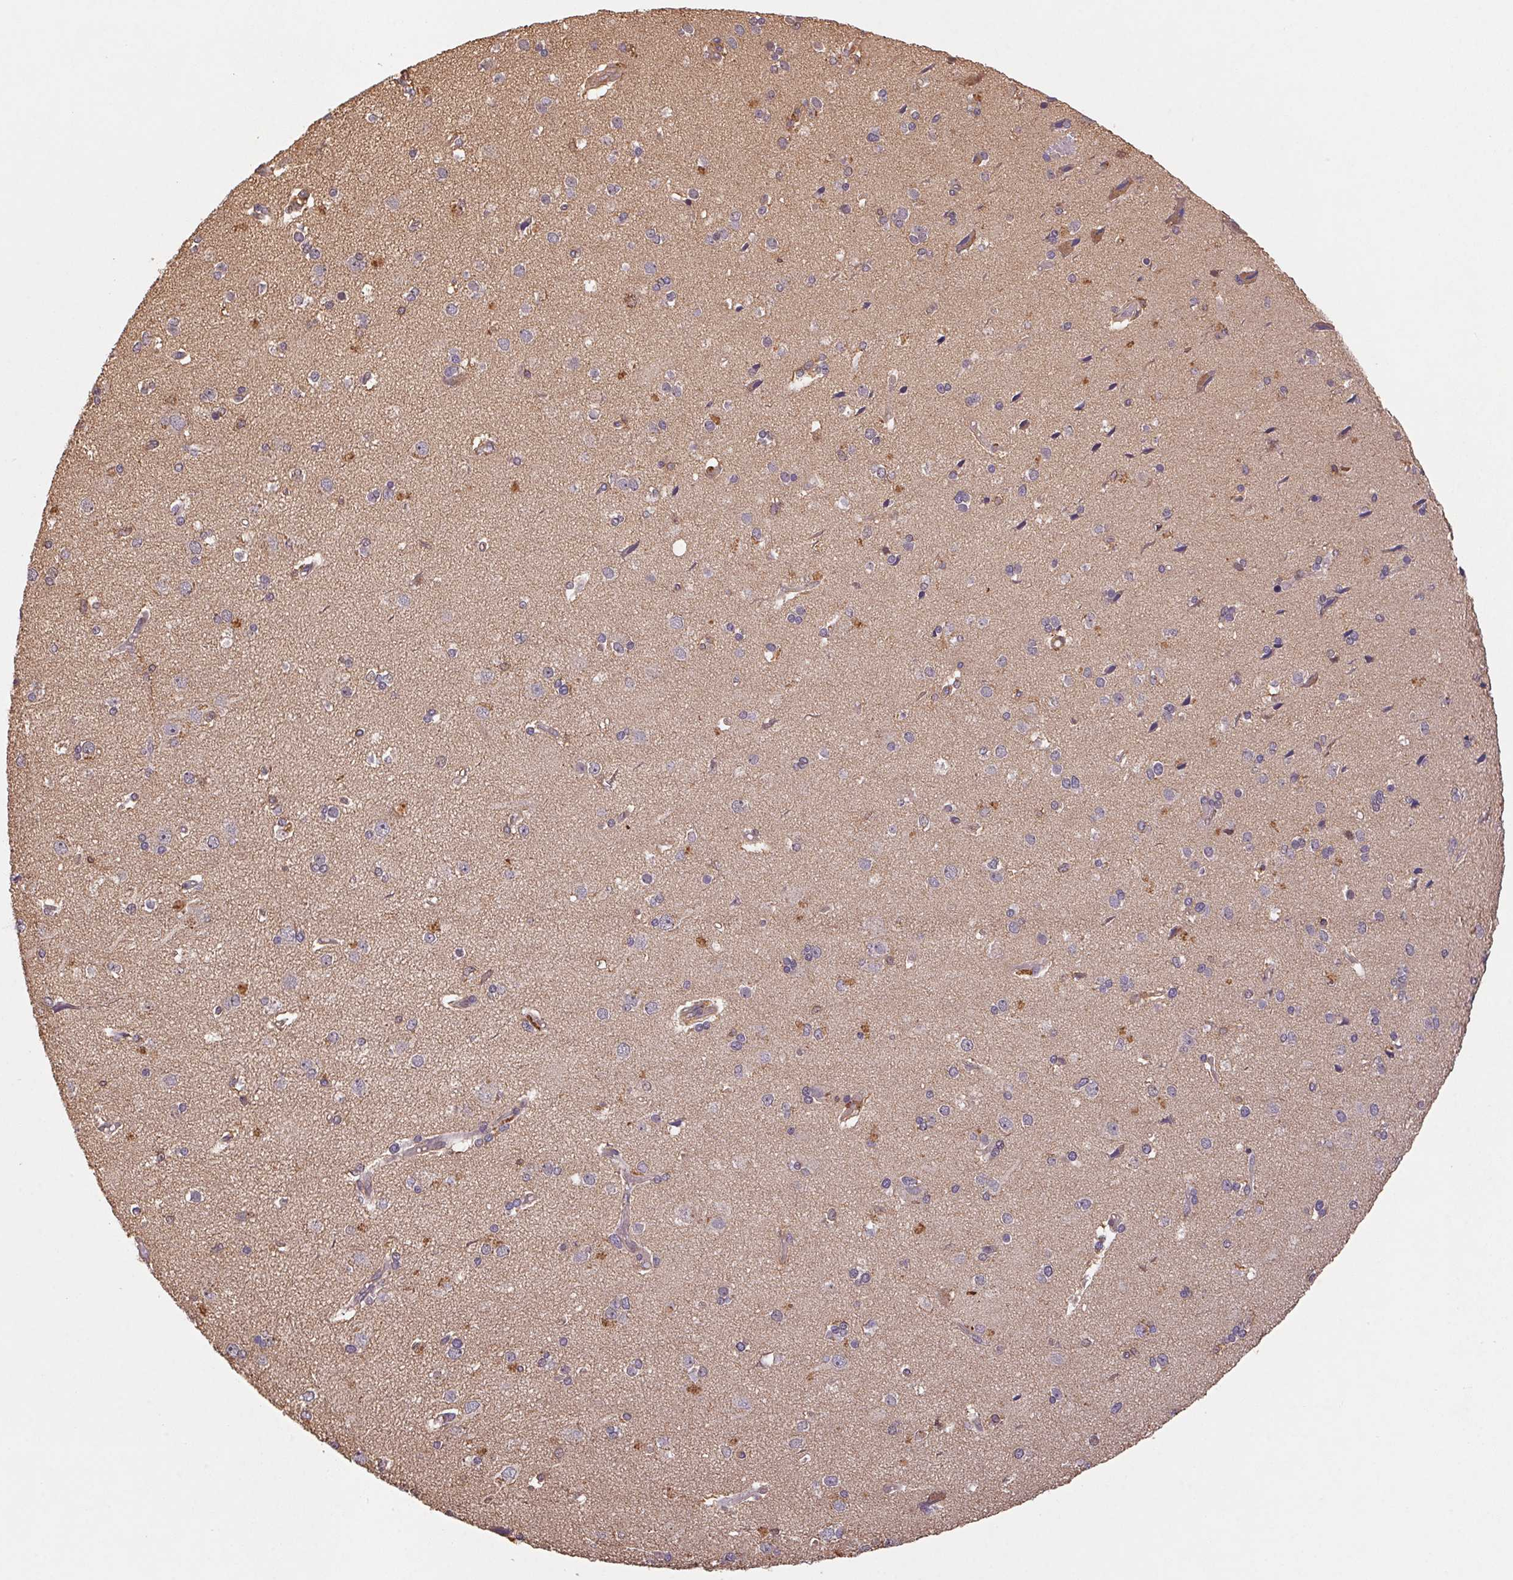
{"staining": {"intensity": "weak", "quantity": ">75%", "location": "cytoplasmic/membranous"}, "tissue": "cerebral cortex", "cell_type": "Endothelial cells", "image_type": "normal", "snomed": [{"axis": "morphology", "description": "Normal tissue, NOS"}, {"axis": "morphology", "description": "Glioma, malignant, High grade"}, {"axis": "topography", "description": "Cerebral cortex"}], "caption": "An immunohistochemistry photomicrograph of unremarkable tissue is shown. Protein staining in brown shows weak cytoplasmic/membranous positivity in cerebral cortex within endothelial cells.", "gene": "ATG10", "patient": {"sex": "male", "age": 71}}